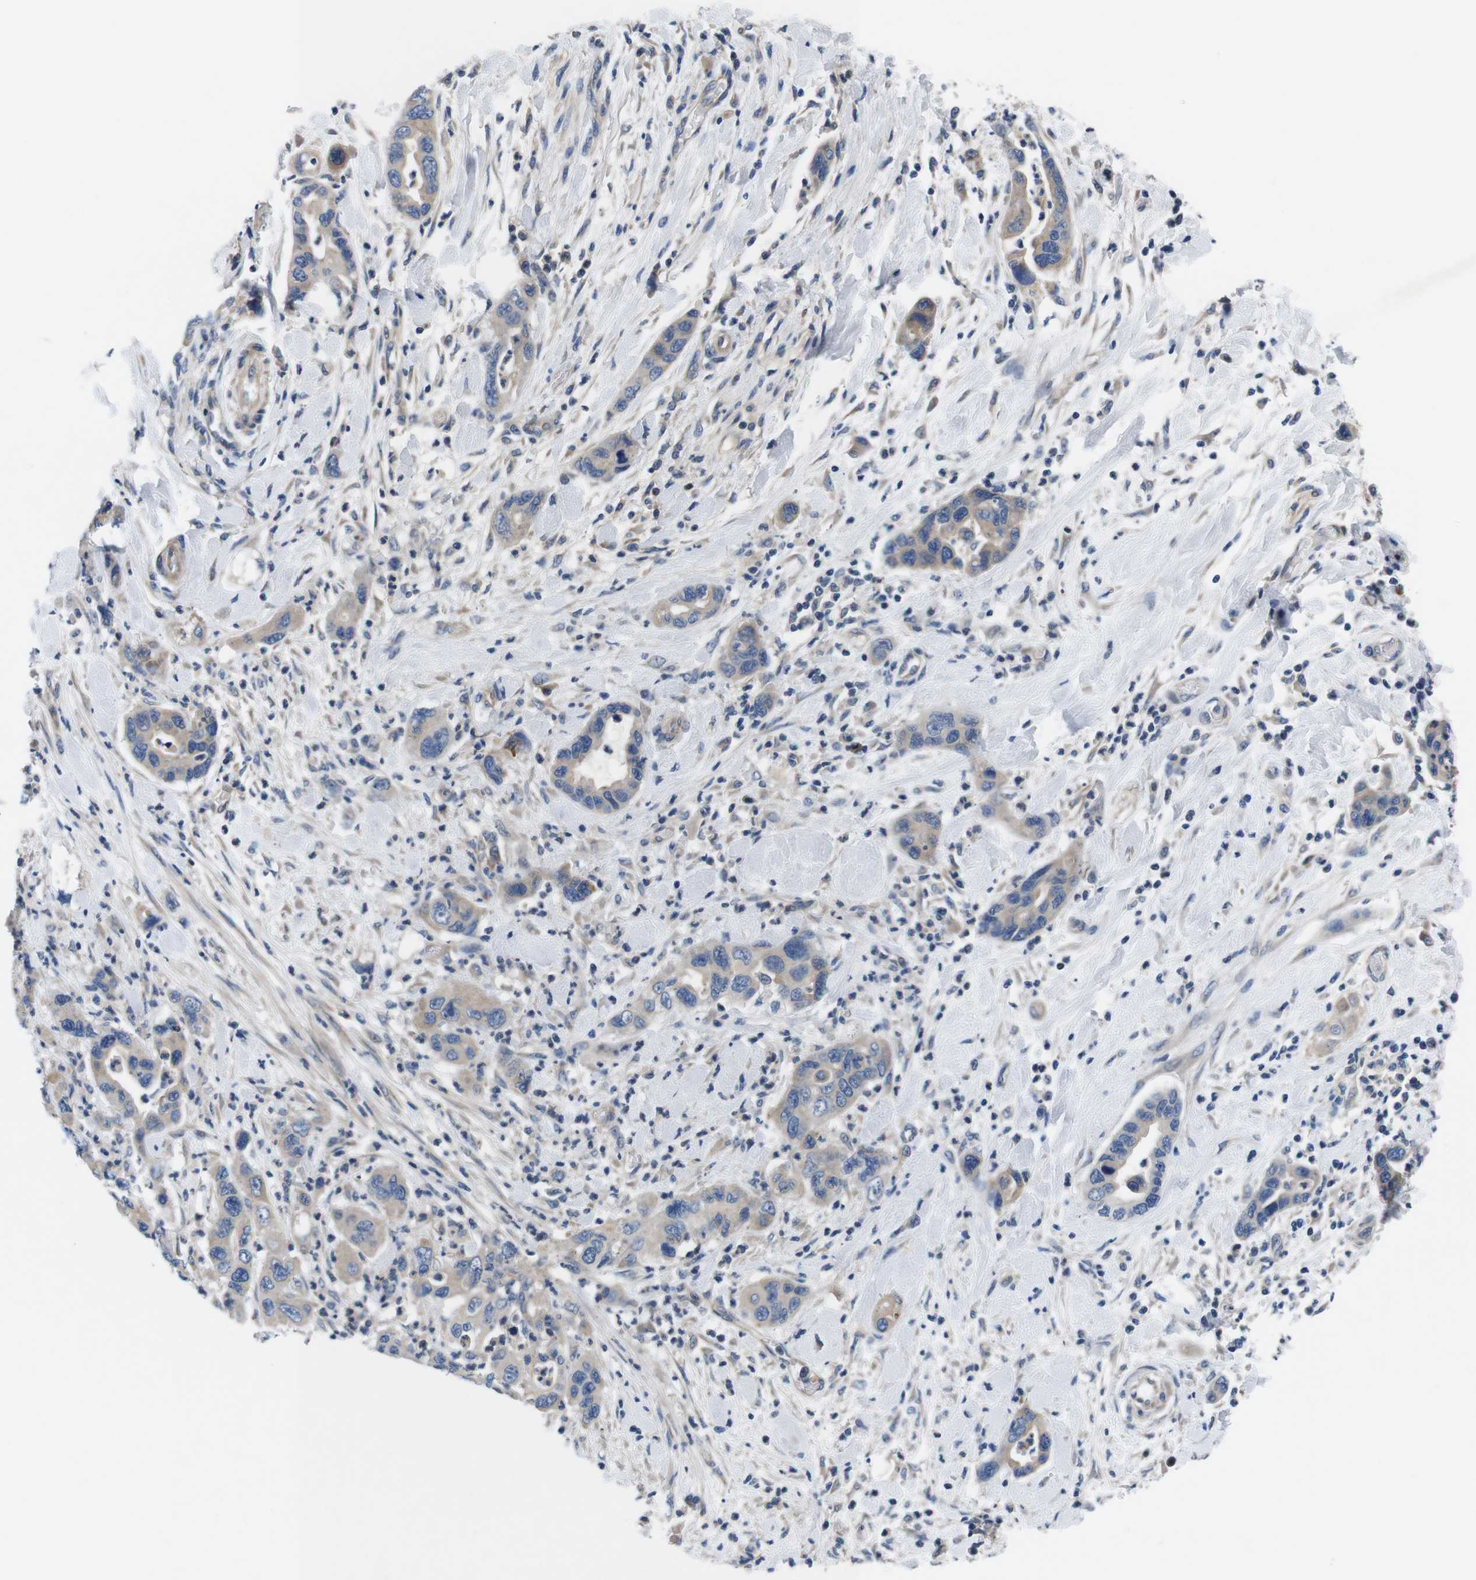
{"staining": {"intensity": "weak", "quantity": ">75%", "location": "cytoplasmic/membranous"}, "tissue": "pancreatic cancer", "cell_type": "Tumor cells", "image_type": "cancer", "snomed": [{"axis": "morphology", "description": "Adenocarcinoma, NOS"}, {"axis": "topography", "description": "Pancreas"}], "caption": "The histopathology image reveals immunohistochemical staining of pancreatic adenocarcinoma. There is weak cytoplasmic/membranous staining is present in approximately >75% of tumor cells.", "gene": "JAK1", "patient": {"sex": "female", "age": 71}}